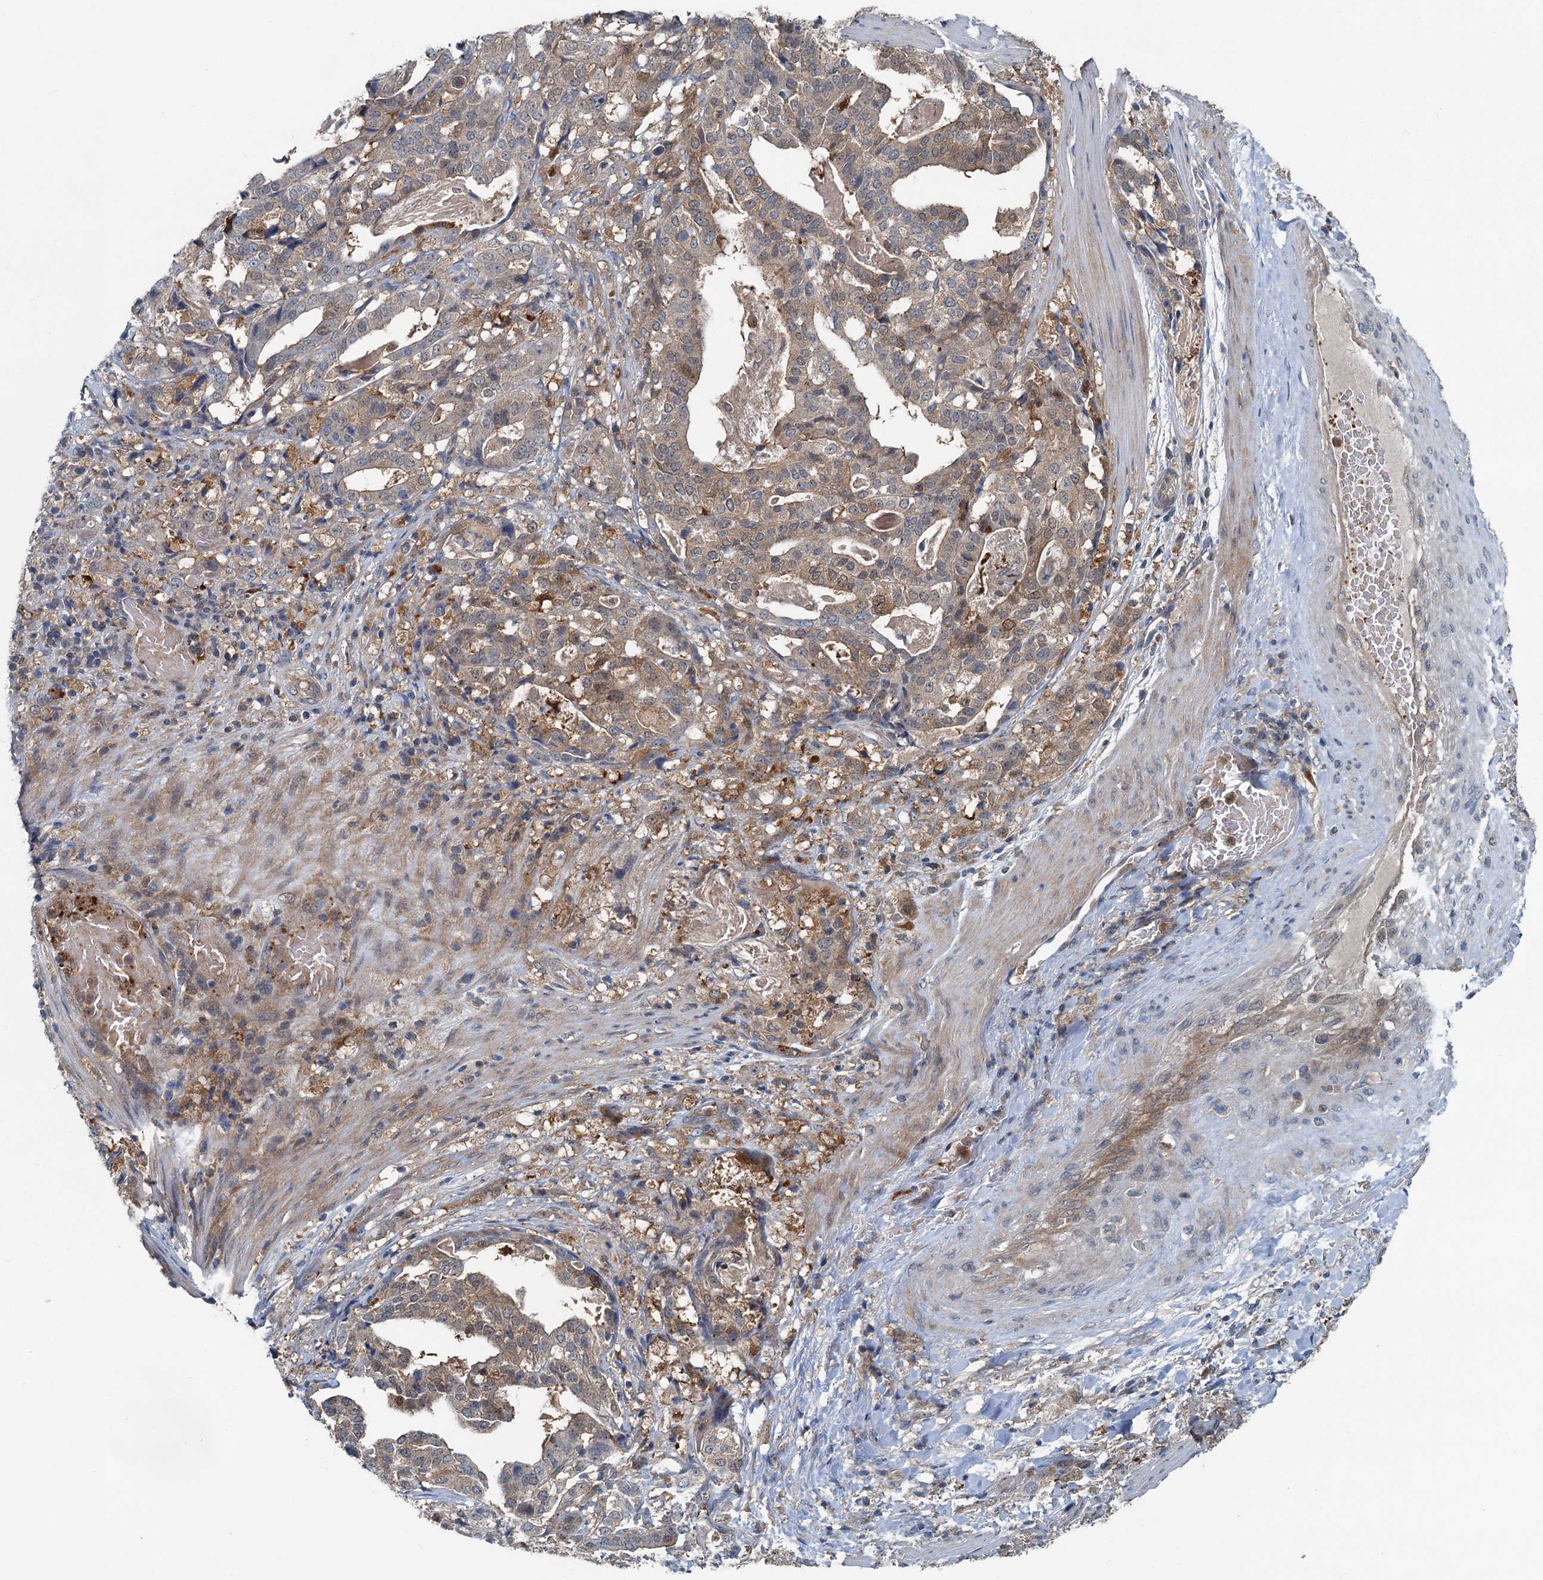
{"staining": {"intensity": "weak", "quantity": "25%-75%", "location": "cytoplasmic/membranous"}, "tissue": "stomach cancer", "cell_type": "Tumor cells", "image_type": "cancer", "snomed": [{"axis": "morphology", "description": "Adenocarcinoma, NOS"}, {"axis": "topography", "description": "Stomach"}], "caption": "Weak cytoplasmic/membranous protein positivity is identified in approximately 25%-75% of tumor cells in stomach cancer (adenocarcinoma).", "gene": "GCLM", "patient": {"sex": "male", "age": 48}}